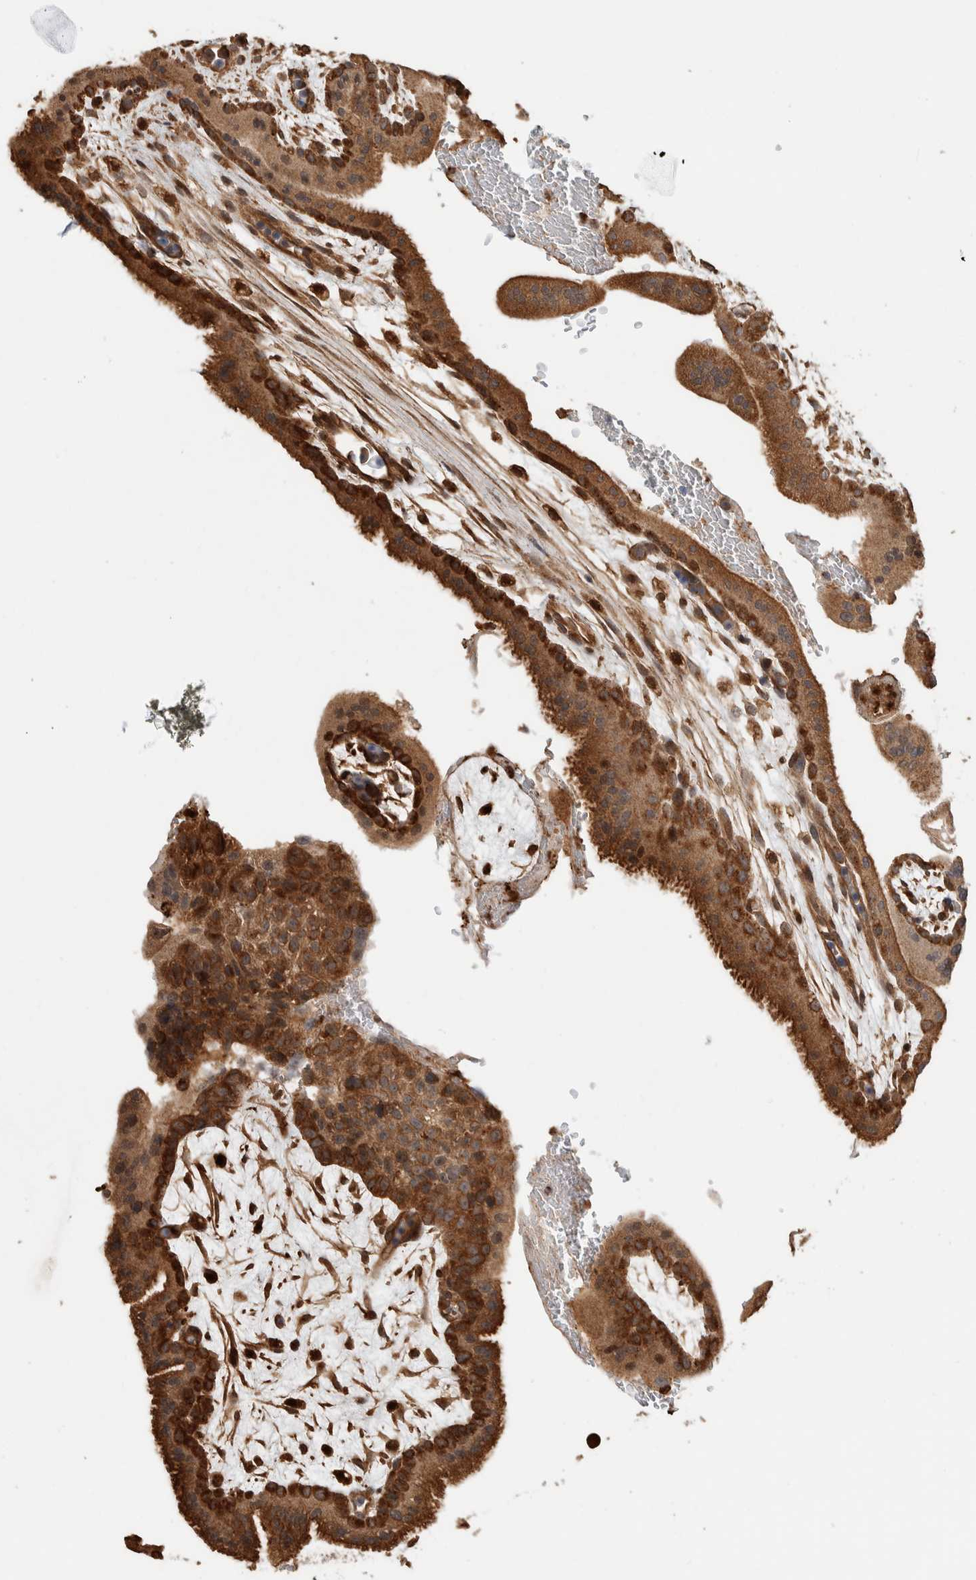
{"staining": {"intensity": "moderate", "quantity": ">75%", "location": "cytoplasmic/membranous"}, "tissue": "placenta", "cell_type": "Decidual cells", "image_type": "normal", "snomed": [{"axis": "morphology", "description": "Normal tissue, NOS"}, {"axis": "topography", "description": "Placenta"}], "caption": "Placenta stained with a protein marker reveals moderate staining in decidual cells.", "gene": "VPS53", "patient": {"sex": "female", "age": 35}}